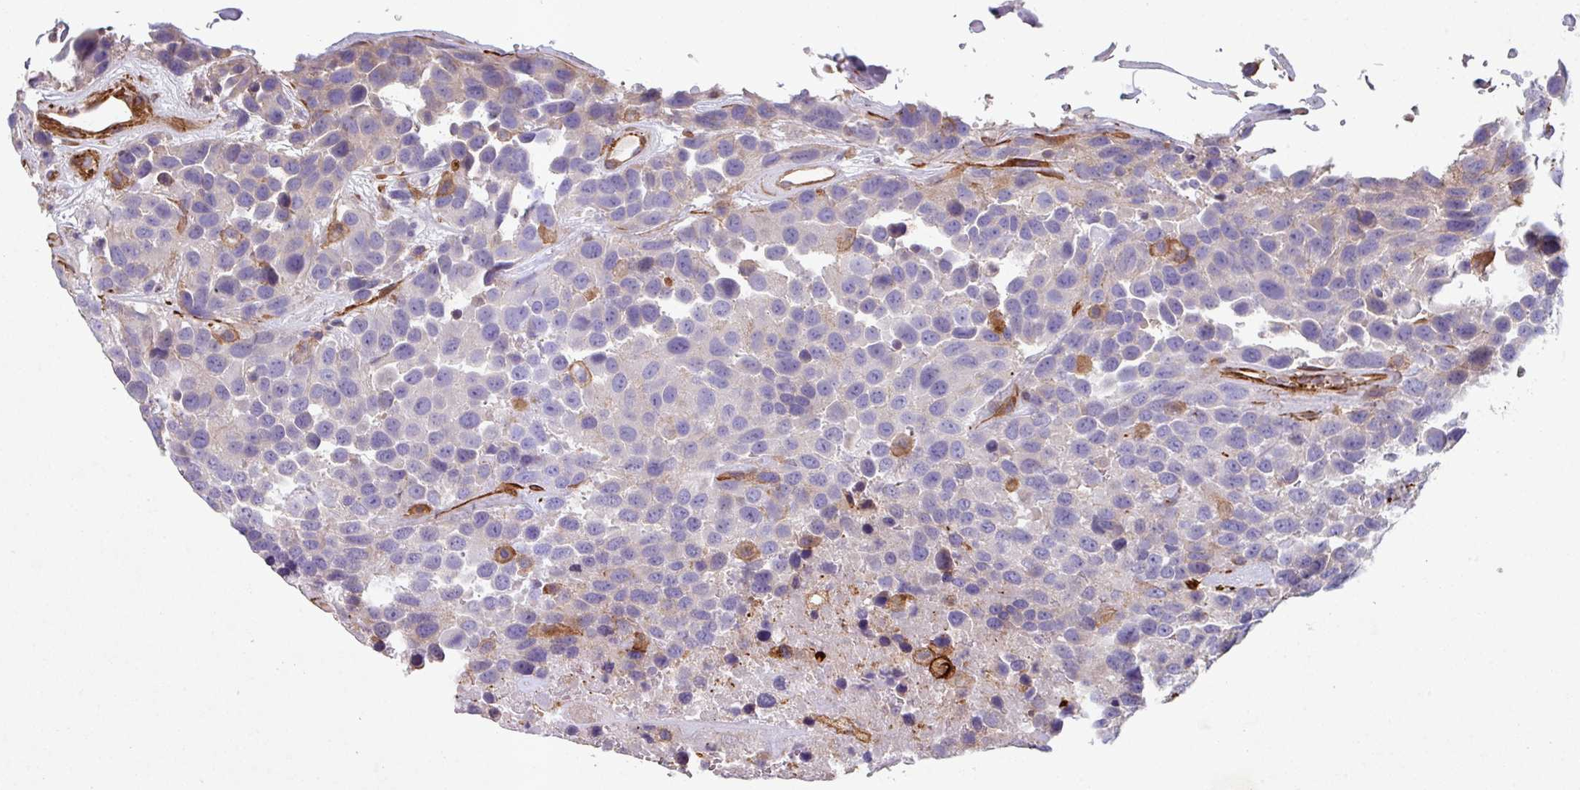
{"staining": {"intensity": "negative", "quantity": "none", "location": "none"}, "tissue": "urothelial cancer", "cell_type": "Tumor cells", "image_type": "cancer", "snomed": [{"axis": "morphology", "description": "Urothelial carcinoma, High grade"}, {"axis": "topography", "description": "Urinary bladder"}], "caption": "Tumor cells show no significant positivity in high-grade urothelial carcinoma.", "gene": "ATP2C2", "patient": {"sex": "female", "age": 70}}